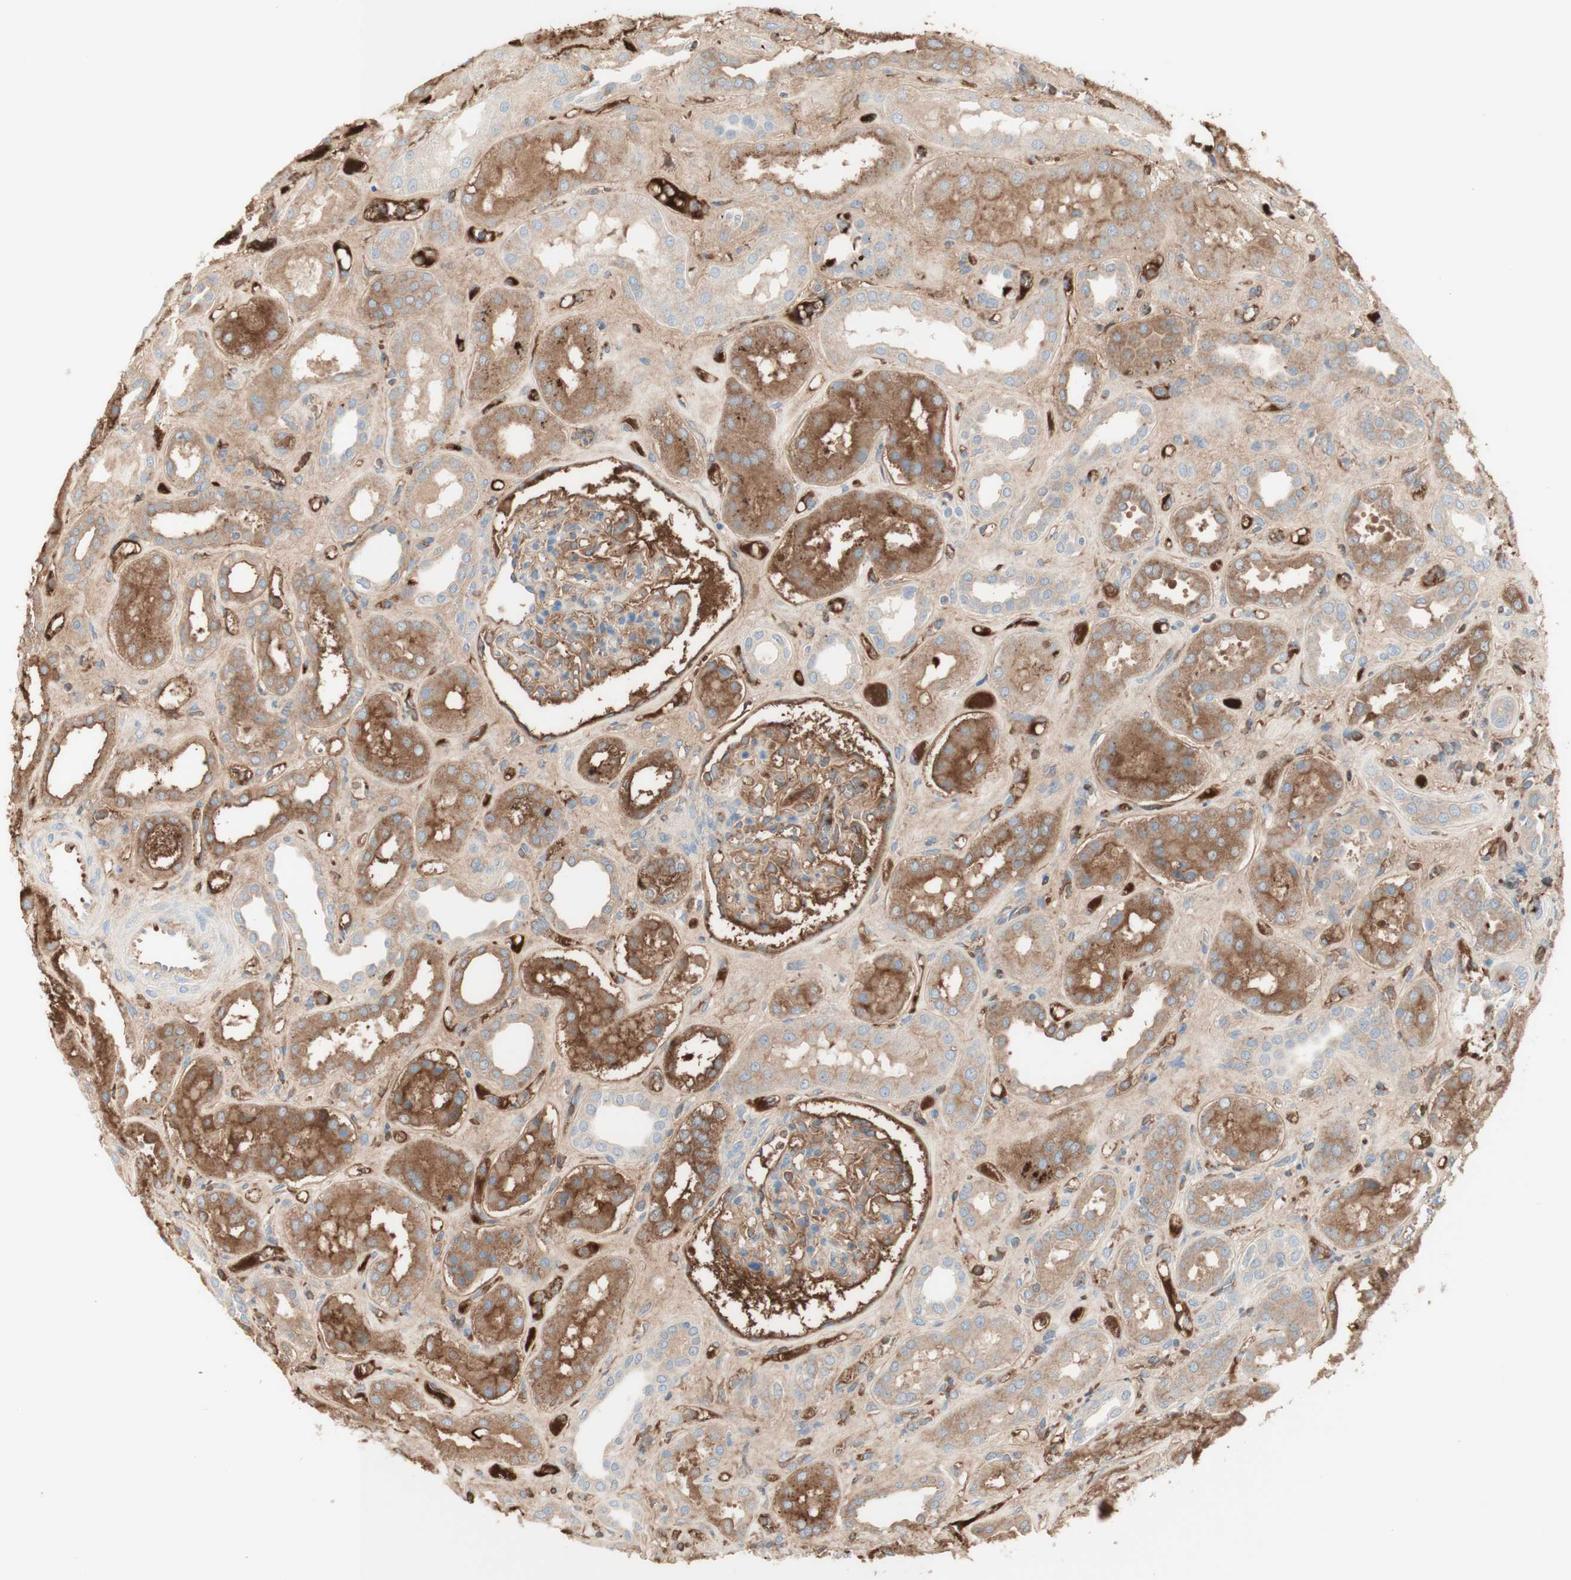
{"staining": {"intensity": "moderate", "quantity": "25%-75%", "location": "cytoplasmic/membranous"}, "tissue": "kidney", "cell_type": "Cells in glomeruli", "image_type": "normal", "snomed": [{"axis": "morphology", "description": "Normal tissue, NOS"}, {"axis": "topography", "description": "Kidney"}], "caption": "IHC photomicrograph of benign kidney stained for a protein (brown), which reveals medium levels of moderate cytoplasmic/membranous positivity in about 25%-75% of cells in glomeruli.", "gene": "KNG1", "patient": {"sex": "male", "age": 59}}